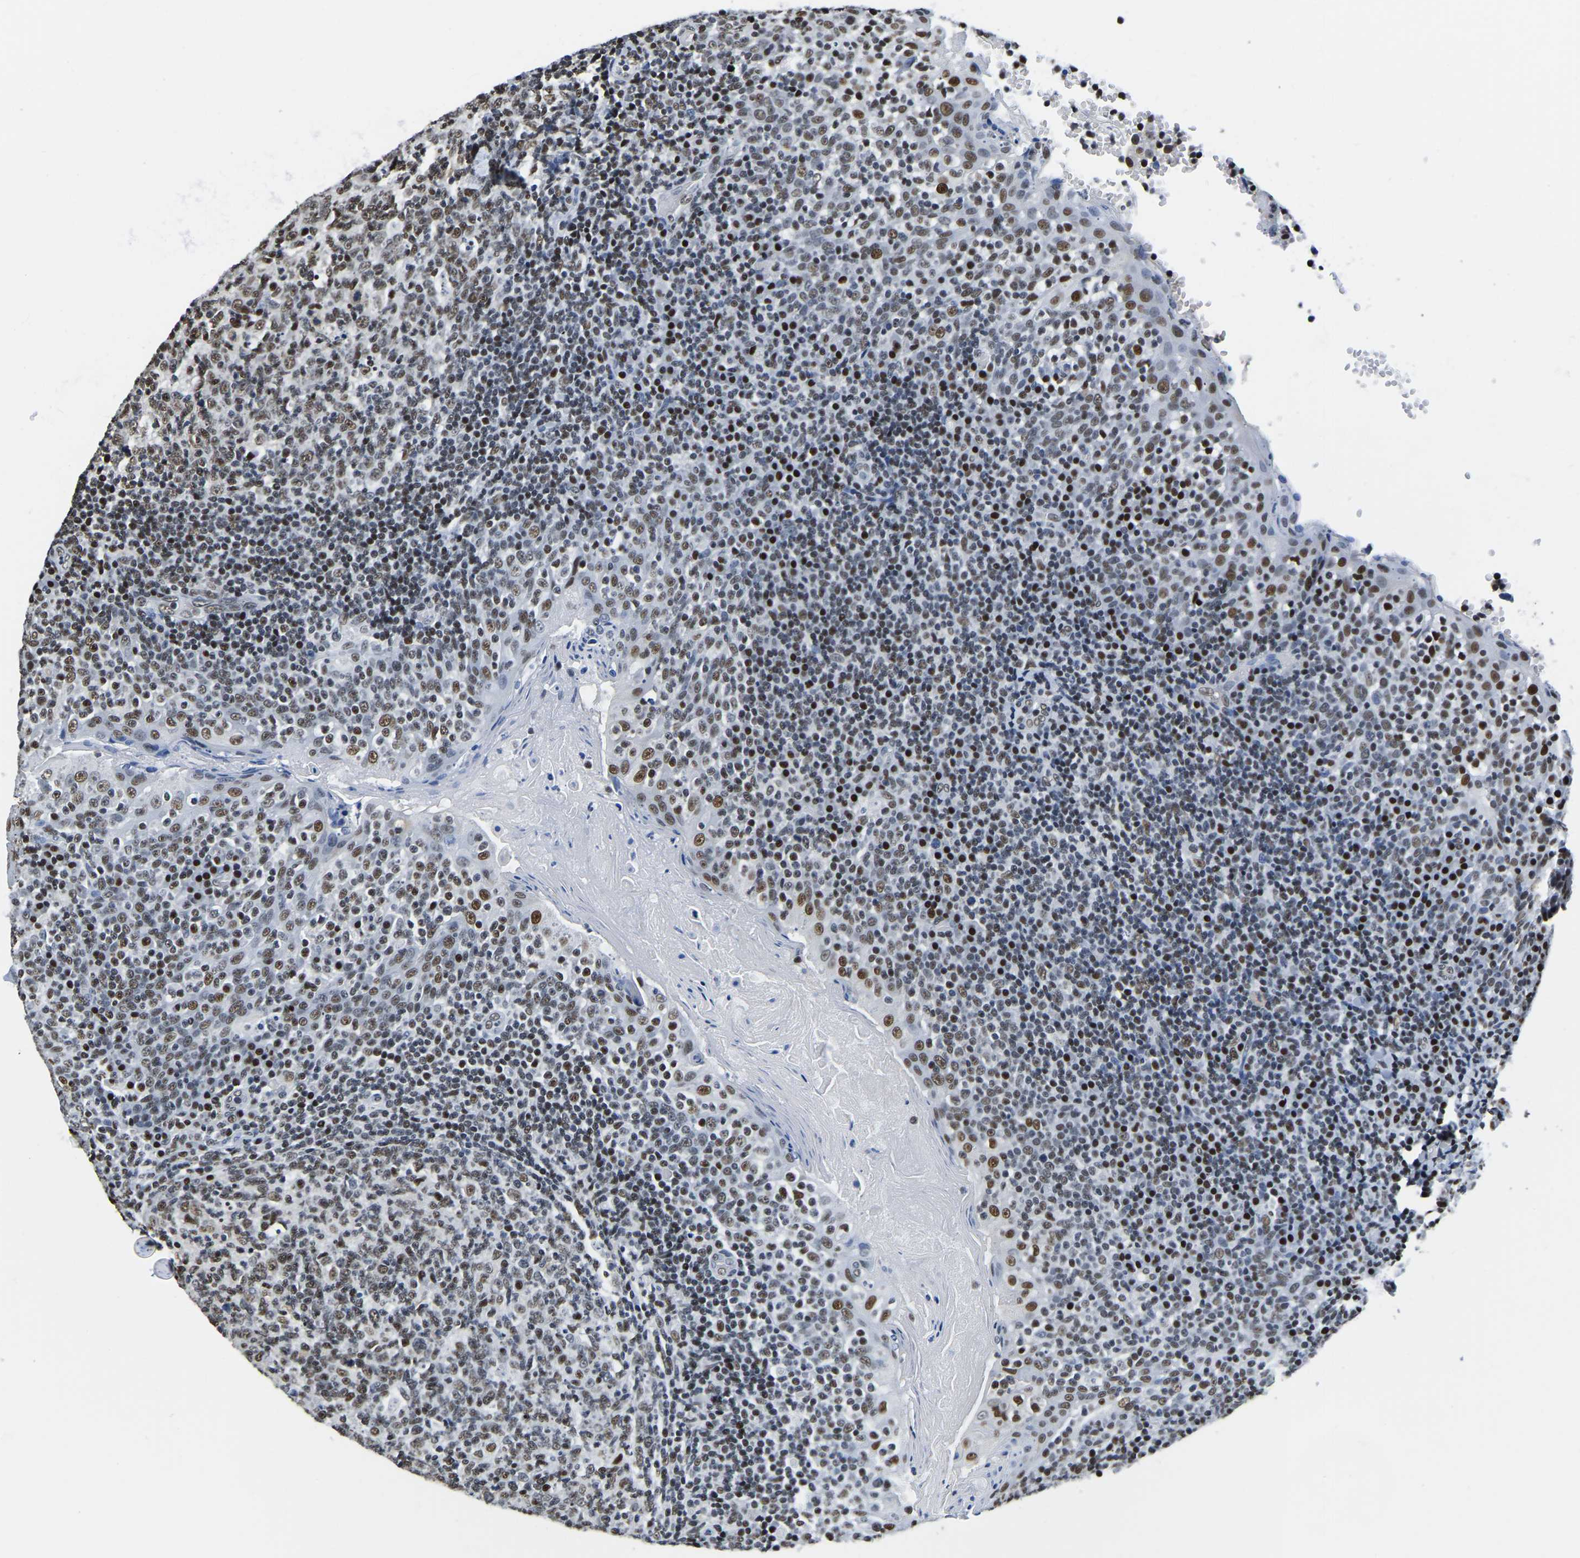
{"staining": {"intensity": "moderate", "quantity": ">75%", "location": "nuclear"}, "tissue": "tonsil", "cell_type": "Germinal center cells", "image_type": "normal", "snomed": [{"axis": "morphology", "description": "Normal tissue, NOS"}, {"axis": "topography", "description": "Tonsil"}], "caption": "Immunohistochemical staining of benign tonsil reveals >75% levels of moderate nuclear protein staining in approximately >75% of germinal center cells. (DAB IHC with brightfield microscopy, high magnification).", "gene": "UBA1", "patient": {"sex": "female", "age": 19}}